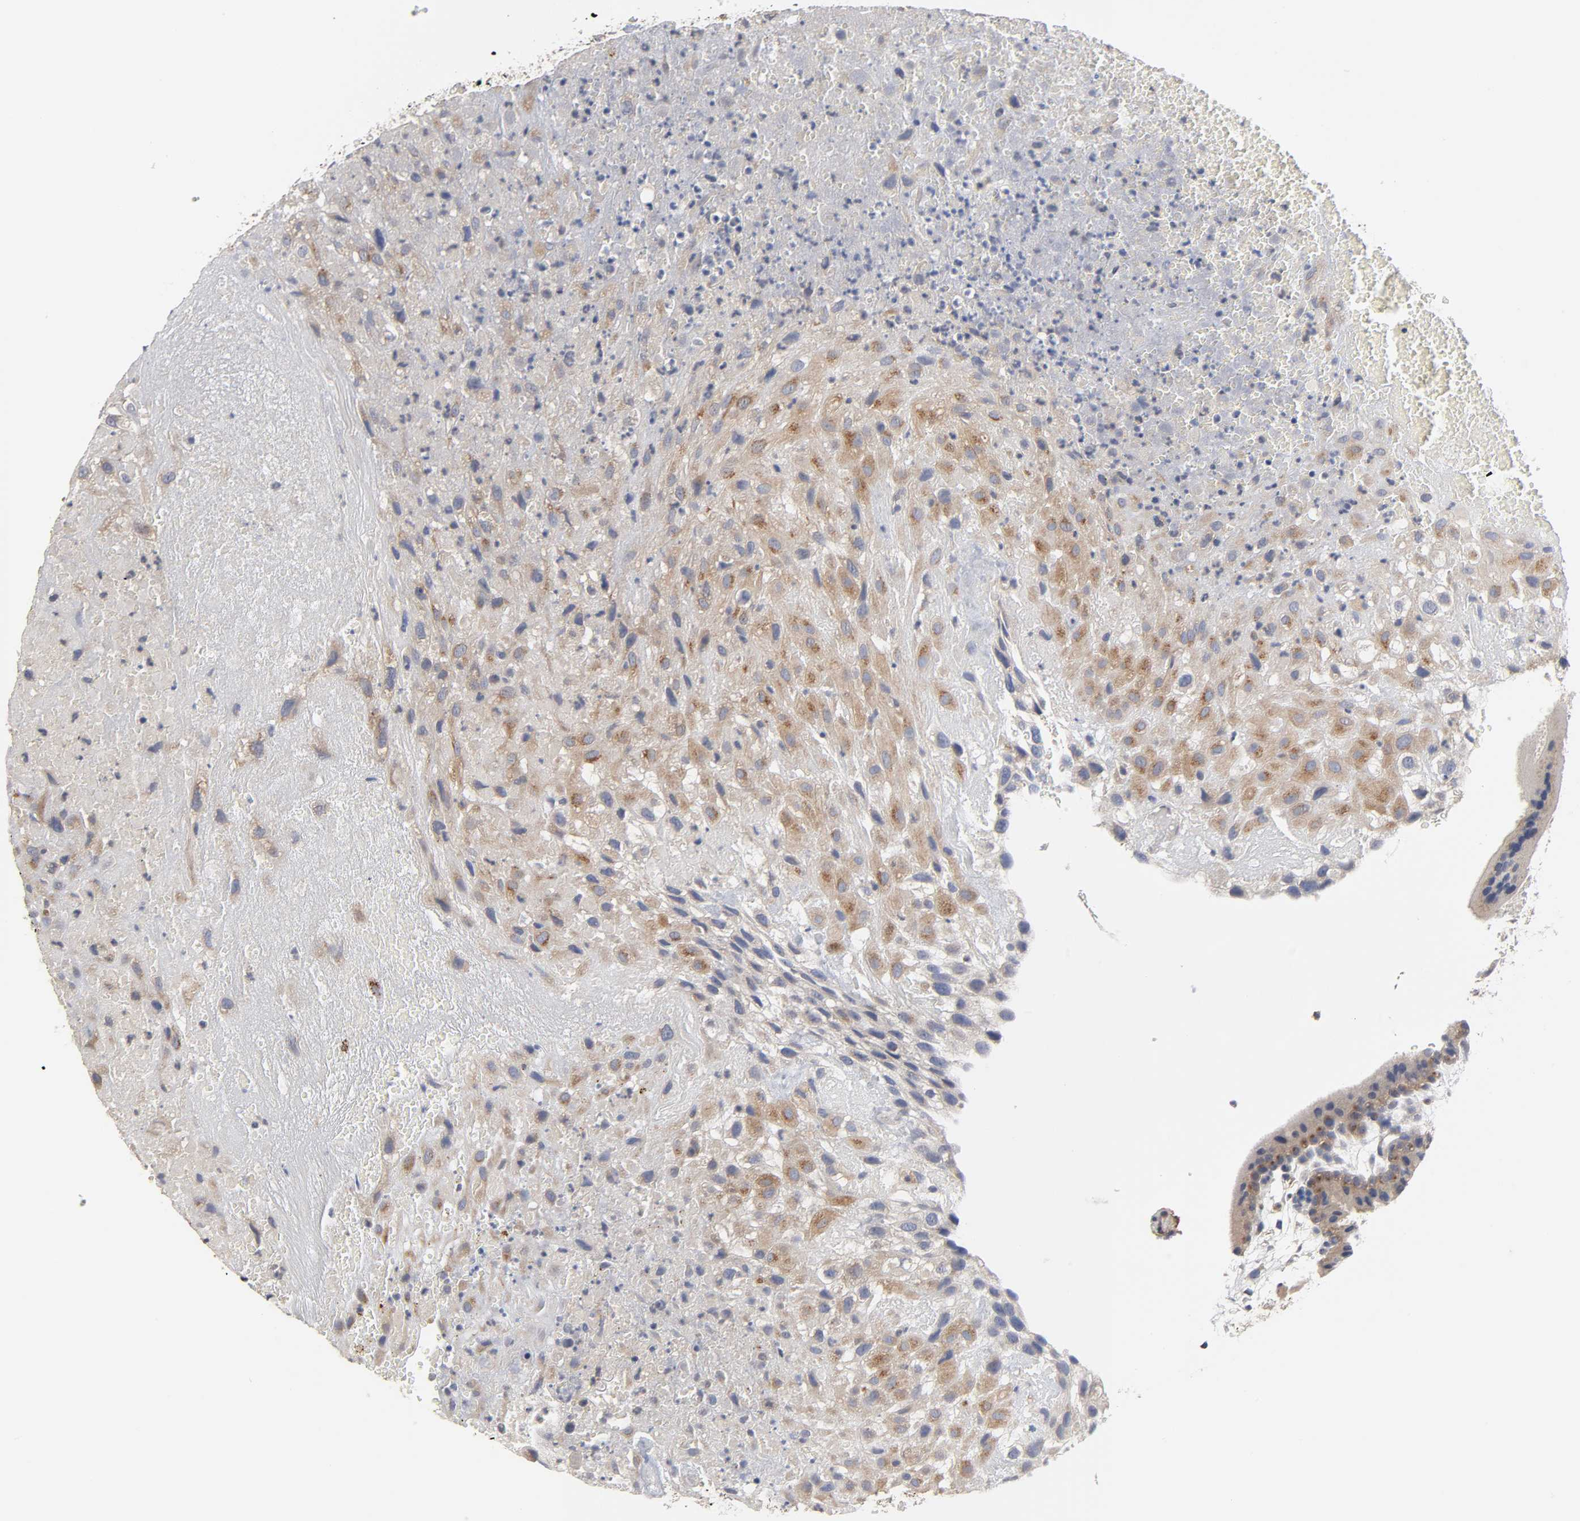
{"staining": {"intensity": "weak", "quantity": ">75%", "location": "cytoplasmic/membranous"}, "tissue": "placenta", "cell_type": "Decidual cells", "image_type": "normal", "snomed": [{"axis": "morphology", "description": "Normal tissue, NOS"}, {"axis": "topography", "description": "Placenta"}], "caption": "Protein staining displays weak cytoplasmic/membranous staining in about >75% of decidual cells in unremarkable placenta.", "gene": "C17orf75", "patient": {"sex": "female", "age": 19}}